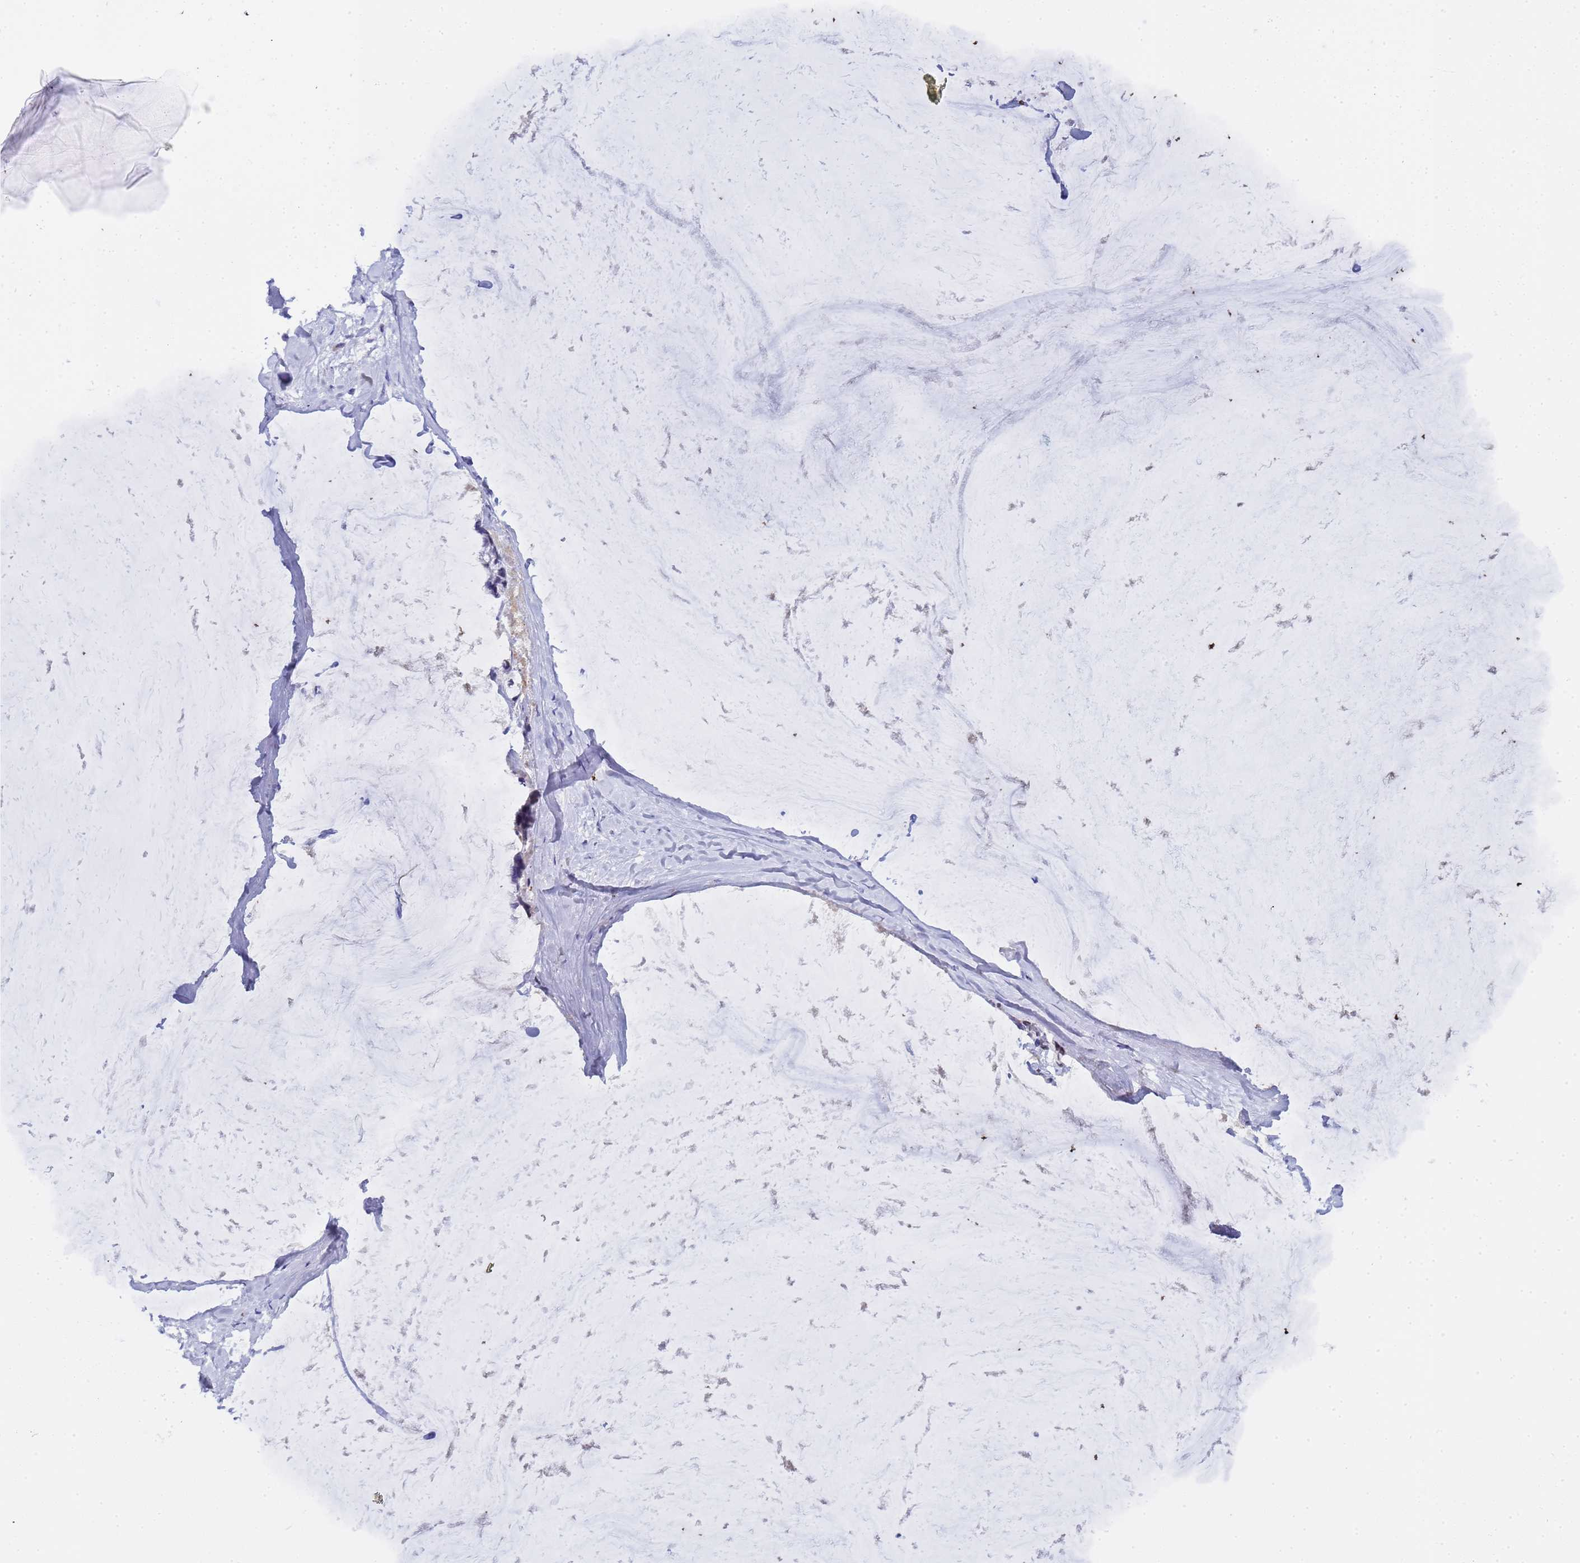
{"staining": {"intensity": "negative", "quantity": "none", "location": "none"}, "tissue": "ovarian cancer", "cell_type": "Tumor cells", "image_type": "cancer", "snomed": [{"axis": "morphology", "description": "Cystadenocarcinoma, mucinous, NOS"}, {"axis": "topography", "description": "Ovary"}], "caption": "Protein analysis of mucinous cystadenocarcinoma (ovarian) shows no significant staining in tumor cells.", "gene": "CTRC", "patient": {"sex": "female", "age": 39}}